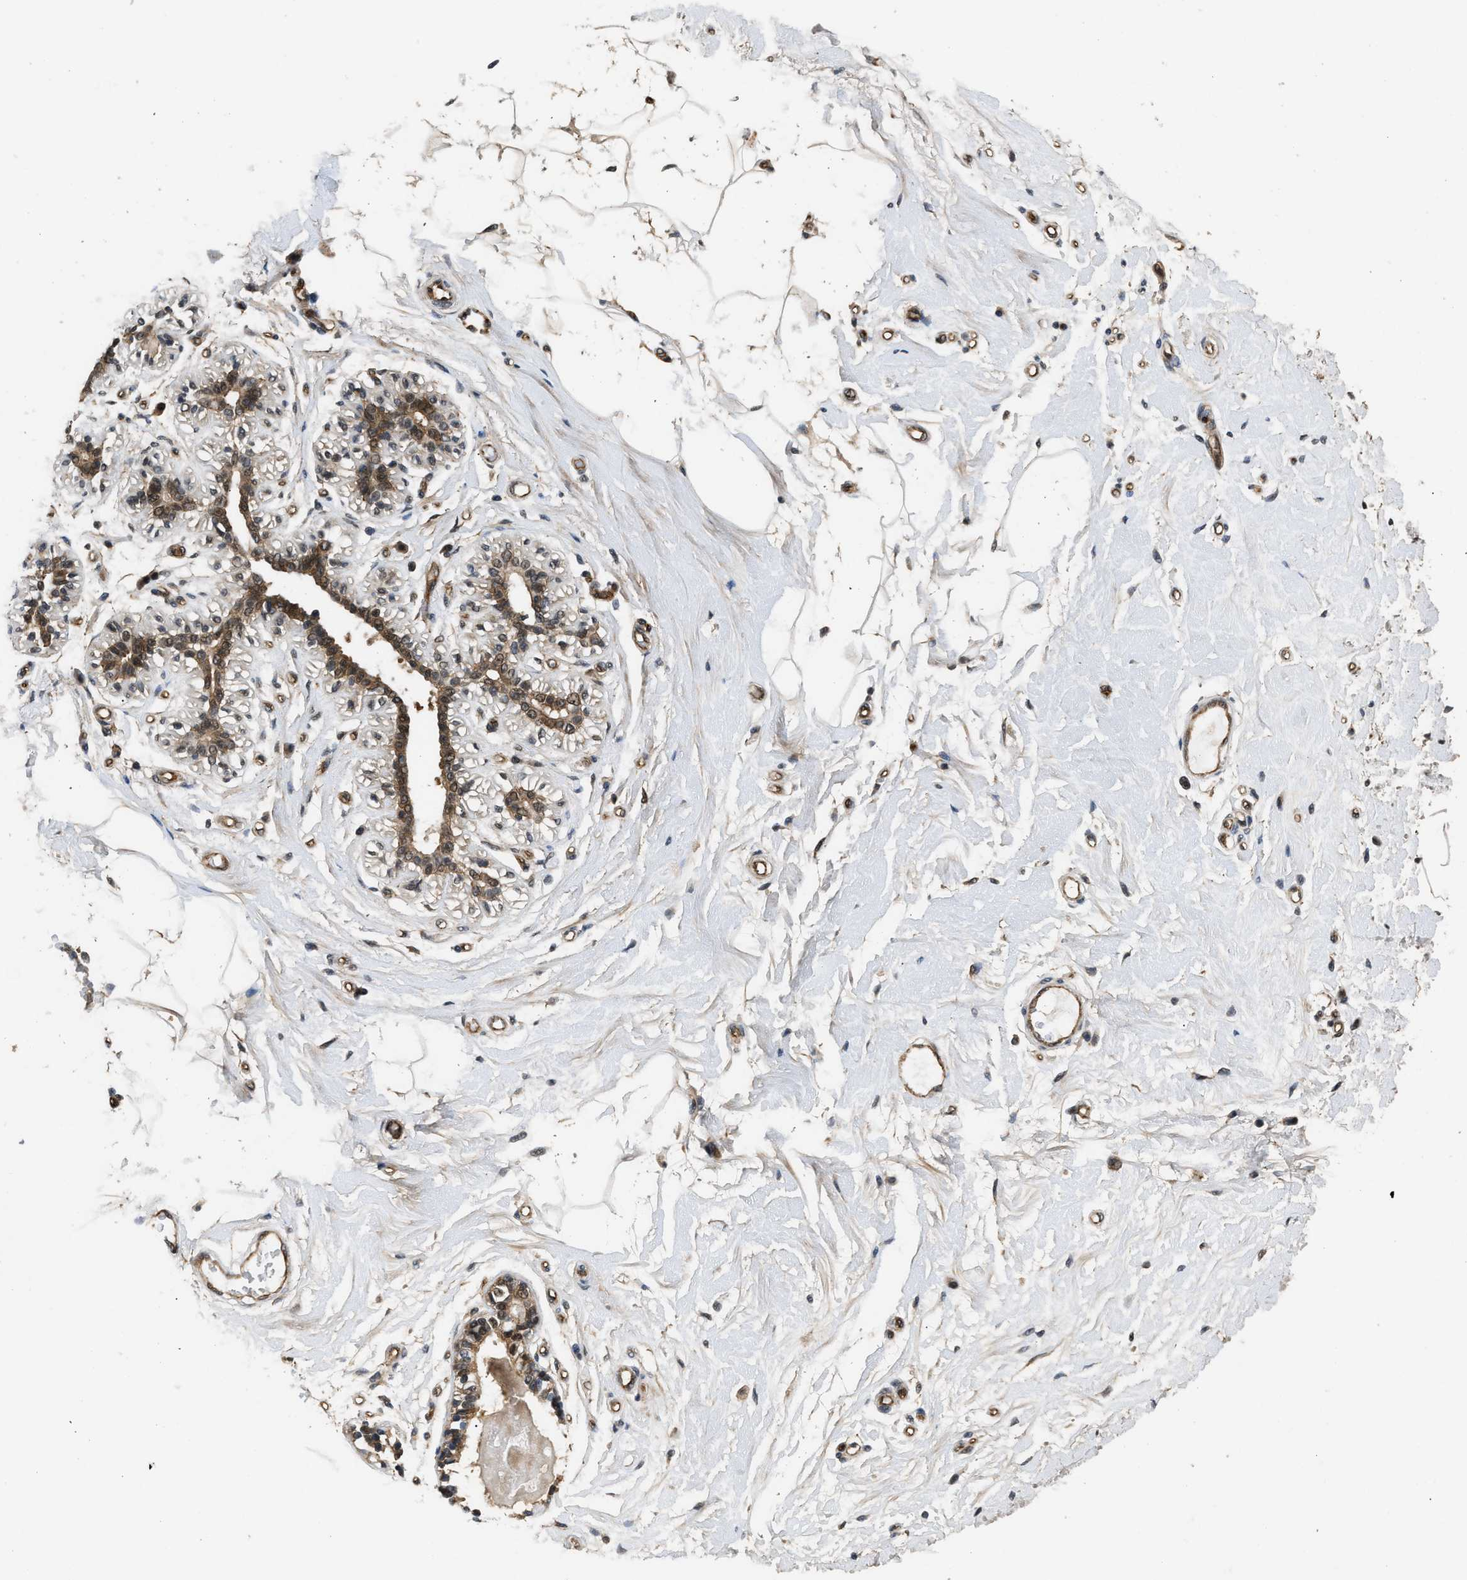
{"staining": {"intensity": "weak", "quantity": ">75%", "location": "cytoplasmic/membranous,nuclear"}, "tissue": "breast", "cell_type": "Adipocytes", "image_type": "normal", "snomed": [{"axis": "morphology", "description": "Normal tissue, NOS"}, {"axis": "morphology", "description": "Lobular carcinoma"}, {"axis": "topography", "description": "Breast"}], "caption": "The micrograph displays staining of benign breast, revealing weak cytoplasmic/membranous,nuclear protein expression (brown color) within adipocytes. The staining is performed using DAB brown chromogen to label protein expression. The nuclei are counter-stained blue using hematoxylin.", "gene": "COPS2", "patient": {"sex": "female", "age": 59}}